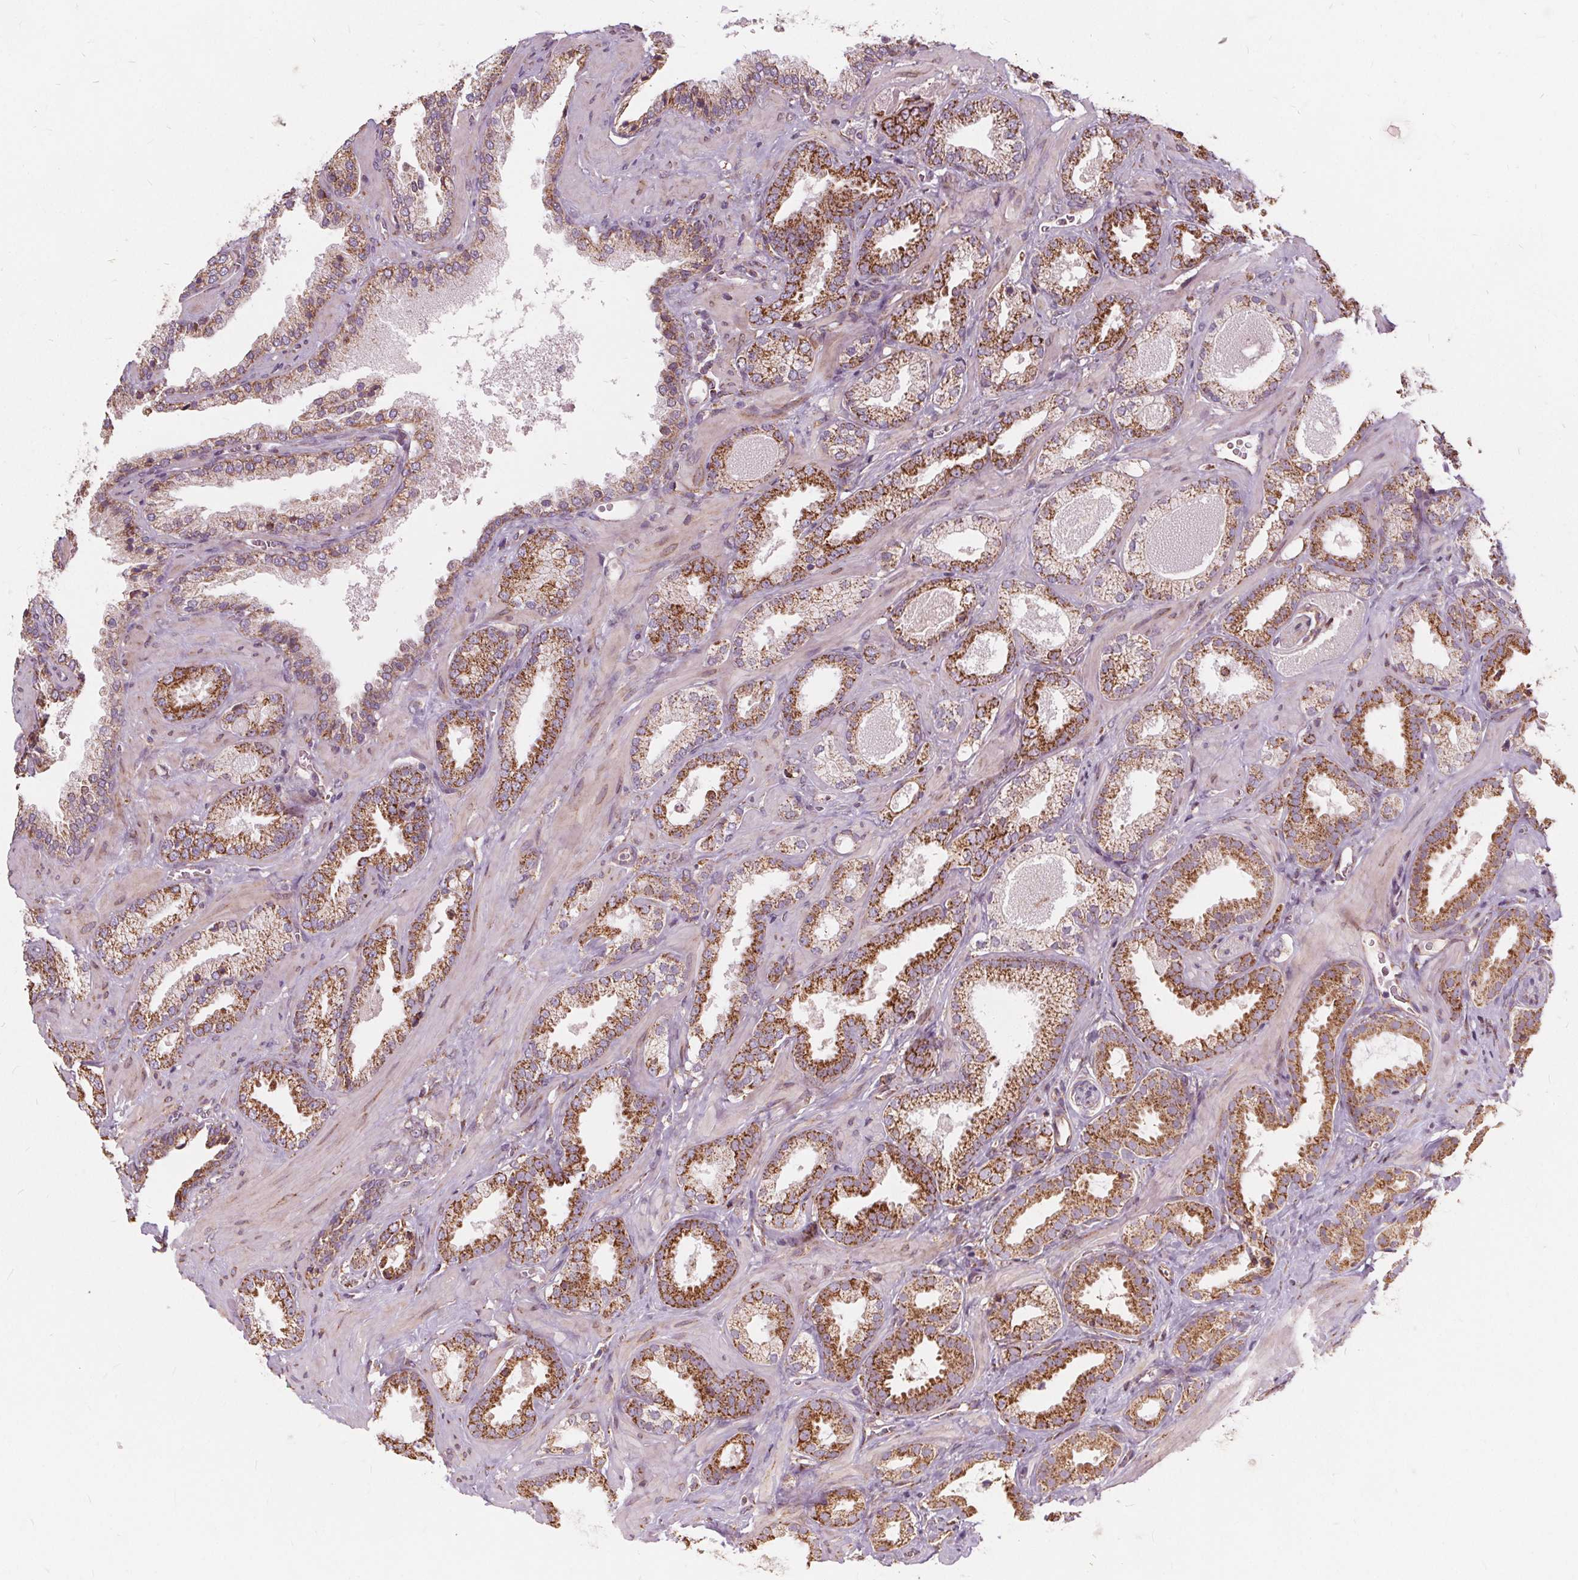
{"staining": {"intensity": "moderate", "quantity": ">75%", "location": "cytoplasmic/membranous"}, "tissue": "prostate cancer", "cell_type": "Tumor cells", "image_type": "cancer", "snomed": [{"axis": "morphology", "description": "Adenocarcinoma, Low grade"}, {"axis": "topography", "description": "Prostate"}], "caption": "Protein expression analysis of prostate cancer shows moderate cytoplasmic/membranous expression in about >75% of tumor cells. Using DAB (3,3'-diaminobenzidine) (brown) and hematoxylin (blue) stains, captured at high magnification using brightfield microscopy.", "gene": "PLSCR3", "patient": {"sex": "male", "age": 62}}